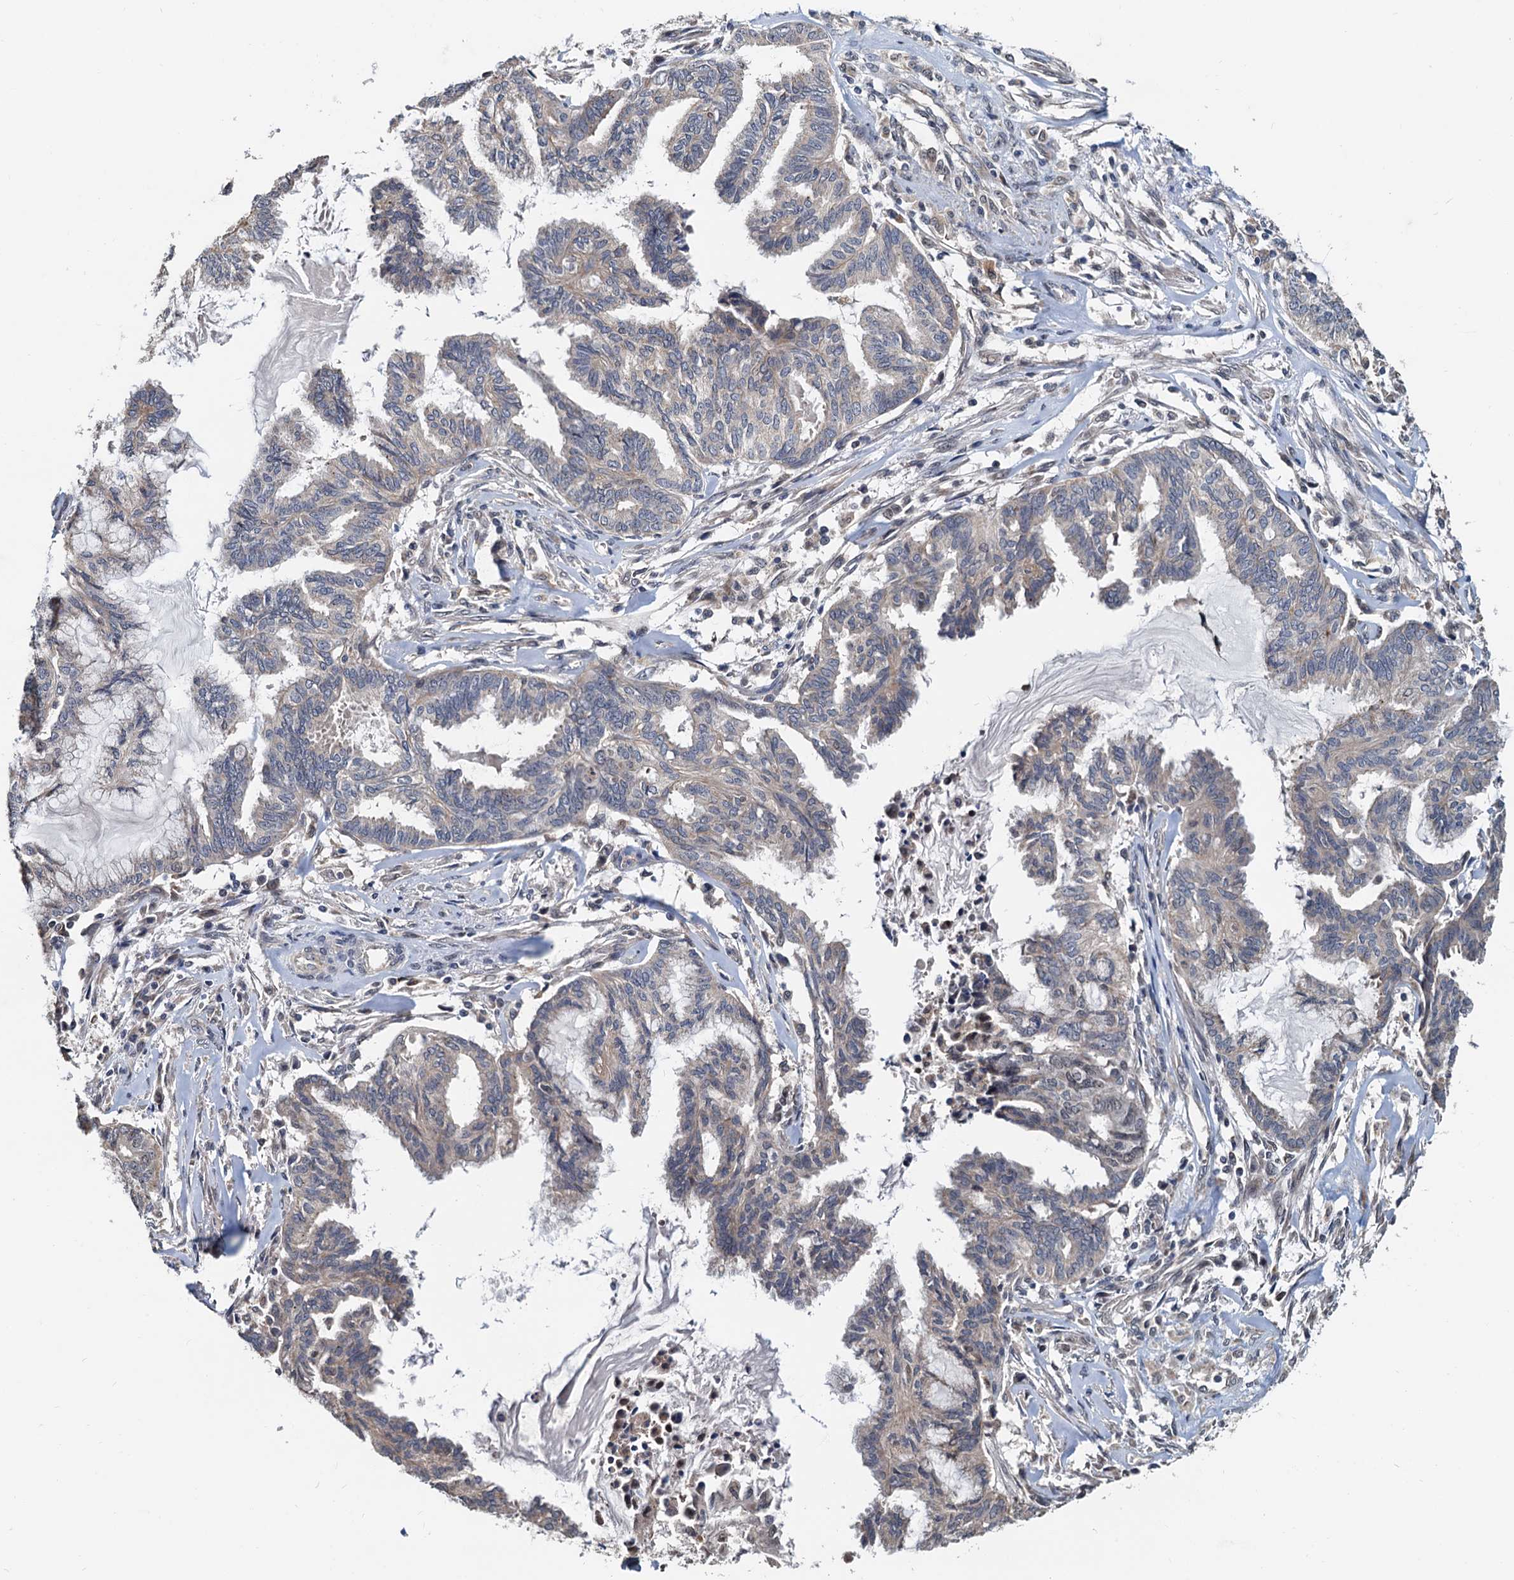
{"staining": {"intensity": "weak", "quantity": "<25%", "location": "cytoplasmic/membranous"}, "tissue": "endometrial cancer", "cell_type": "Tumor cells", "image_type": "cancer", "snomed": [{"axis": "morphology", "description": "Adenocarcinoma, NOS"}, {"axis": "topography", "description": "Endometrium"}], "caption": "Immunohistochemistry of human adenocarcinoma (endometrial) displays no expression in tumor cells.", "gene": "MCMBP", "patient": {"sex": "female", "age": 86}}